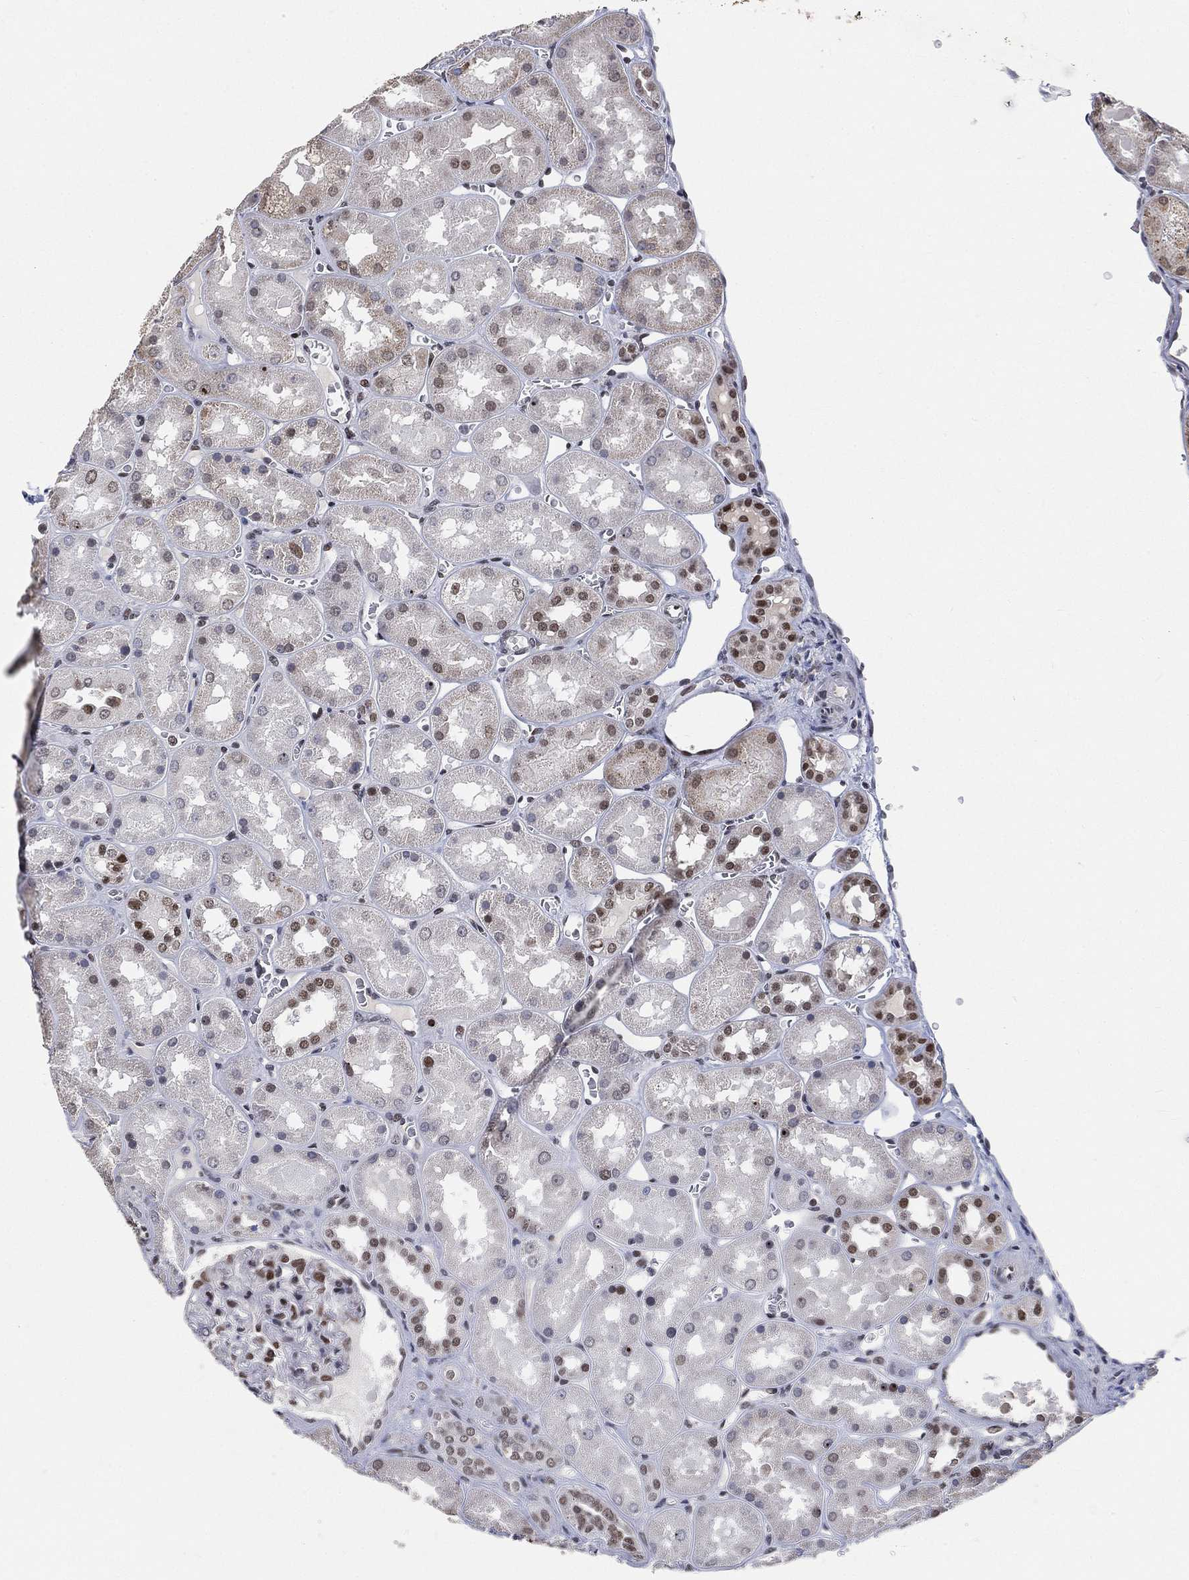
{"staining": {"intensity": "moderate", "quantity": "<25%", "location": "nuclear"}, "tissue": "kidney", "cell_type": "Cells in glomeruli", "image_type": "normal", "snomed": [{"axis": "morphology", "description": "Normal tissue, NOS"}, {"axis": "topography", "description": "Kidney"}], "caption": "Kidney stained with DAB immunohistochemistry (IHC) reveals low levels of moderate nuclear staining in approximately <25% of cells in glomeruli. (IHC, brightfield microscopy, high magnification).", "gene": "YLPM1", "patient": {"sex": "male", "age": 73}}